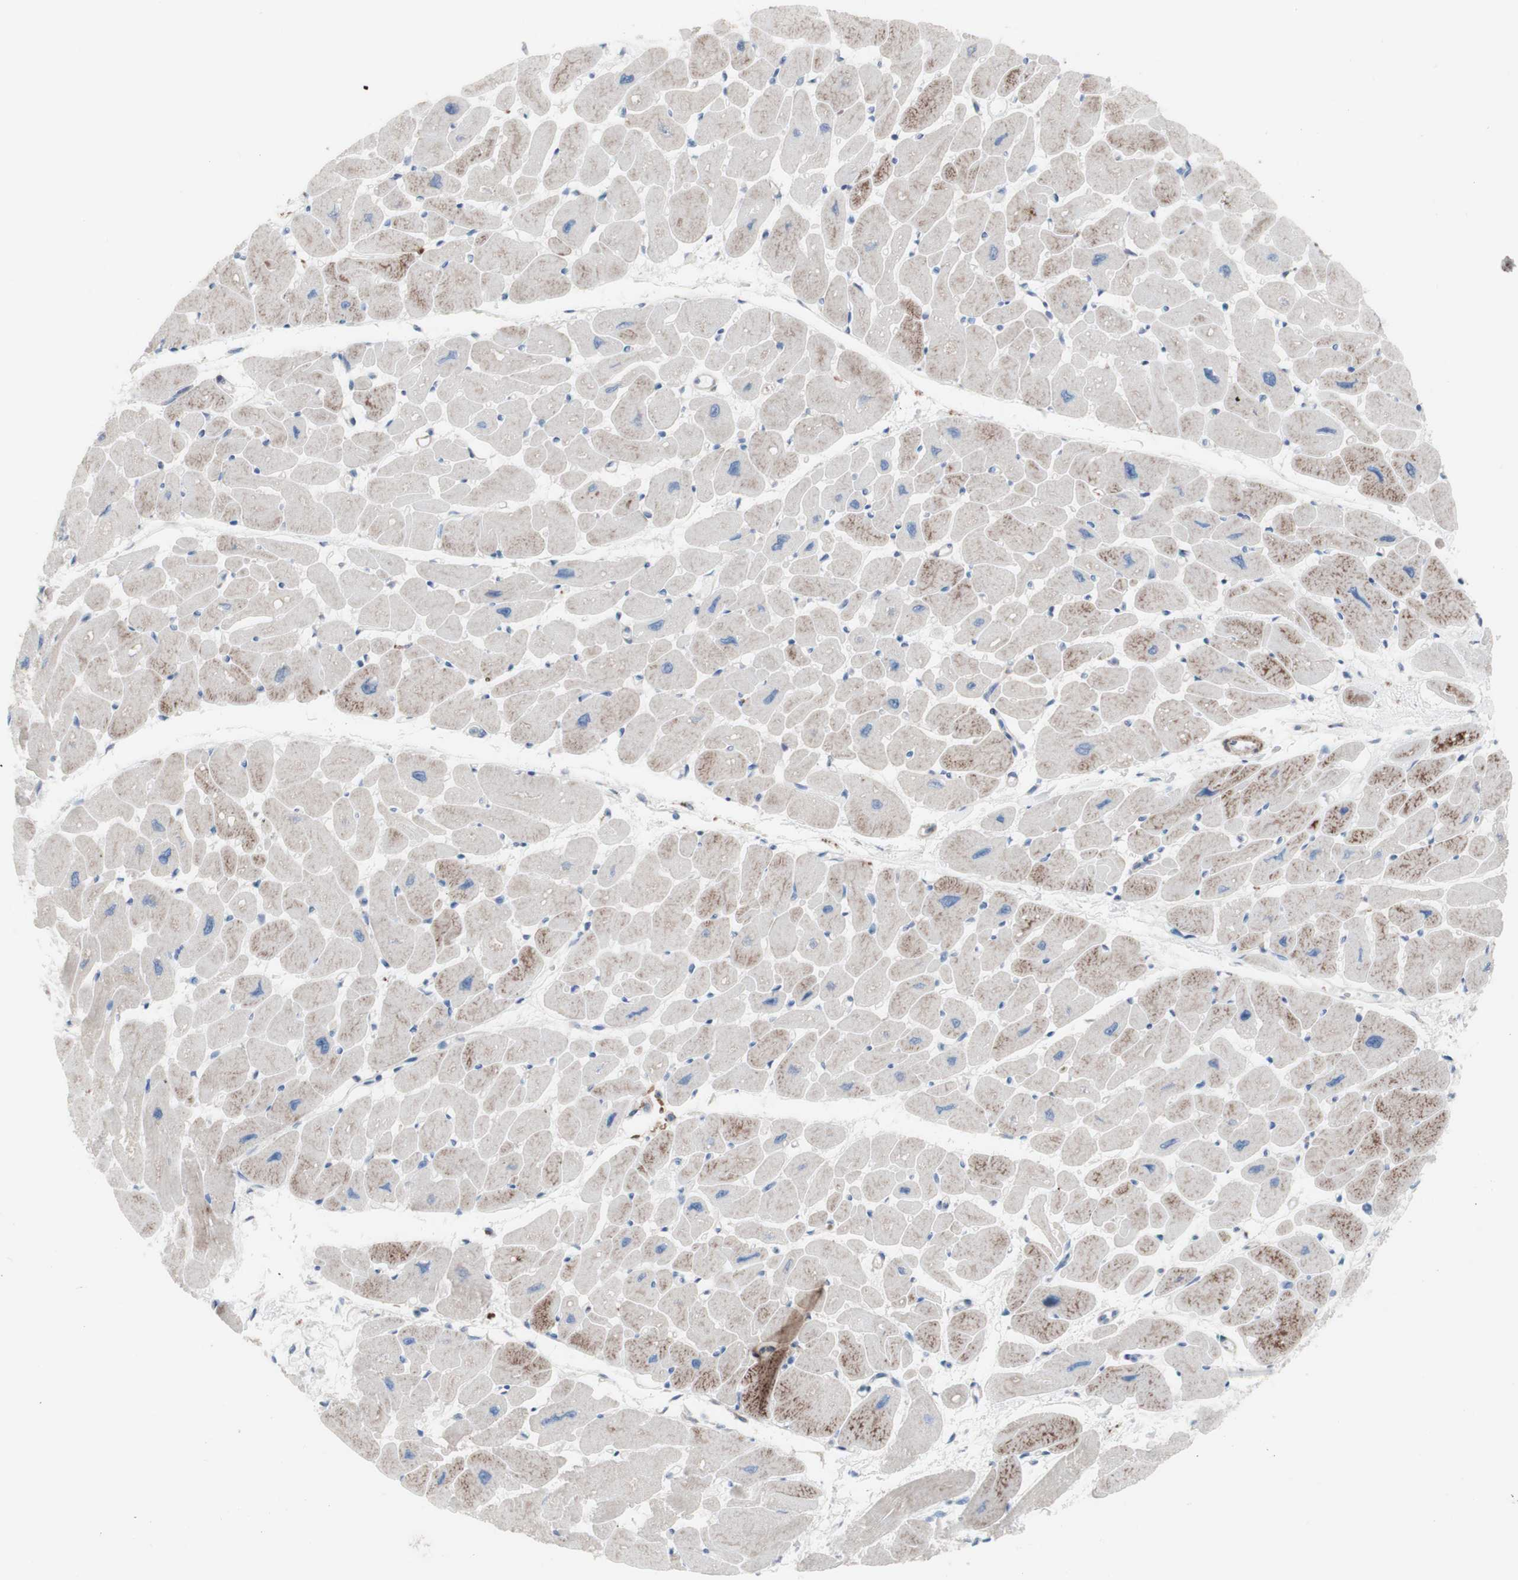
{"staining": {"intensity": "moderate", "quantity": "<25%", "location": "cytoplasmic/membranous"}, "tissue": "heart muscle", "cell_type": "Cardiomyocytes", "image_type": "normal", "snomed": [{"axis": "morphology", "description": "Normal tissue, NOS"}, {"axis": "topography", "description": "Heart"}], "caption": "IHC image of unremarkable heart muscle stained for a protein (brown), which shows low levels of moderate cytoplasmic/membranous positivity in about <25% of cardiomyocytes.", "gene": "AGPAT5", "patient": {"sex": "female", "age": 54}}